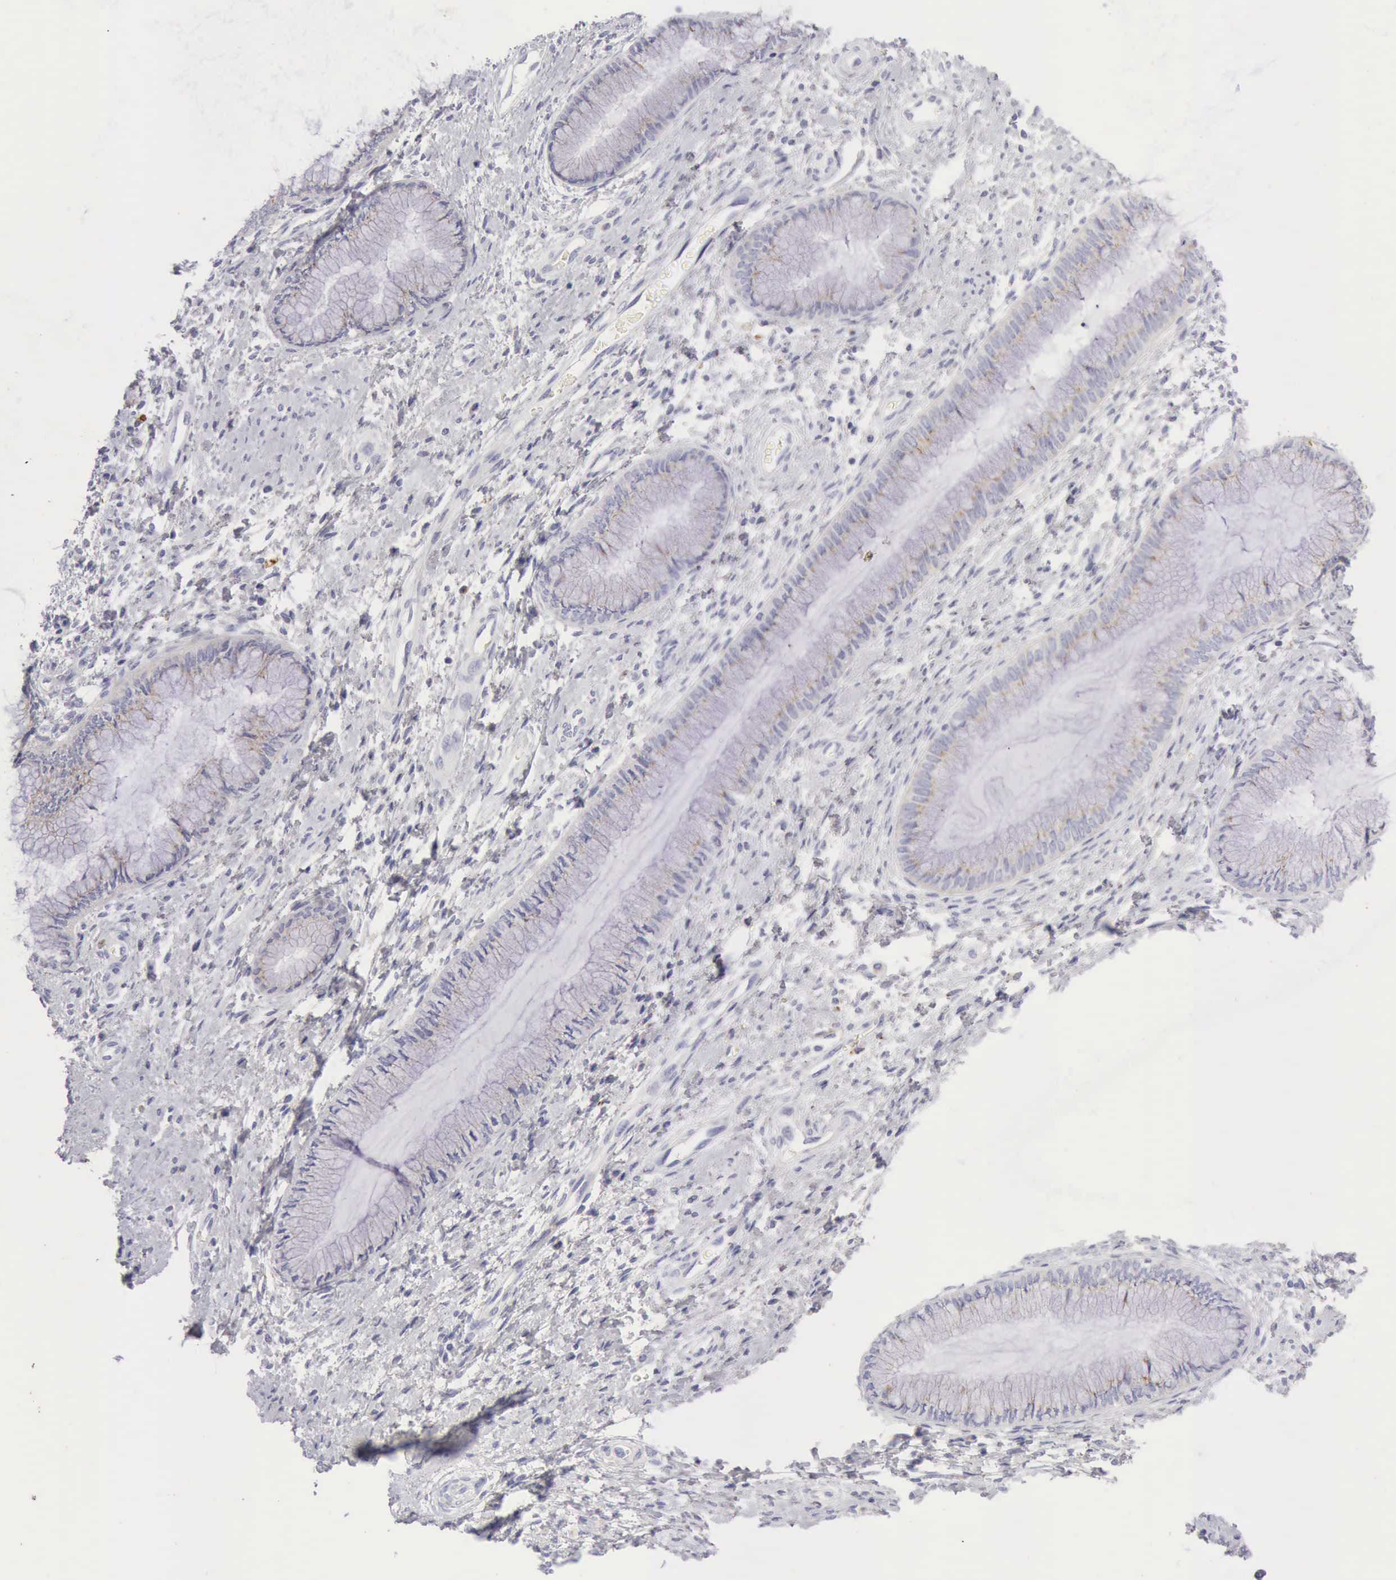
{"staining": {"intensity": "negative", "quantity": "none", "location": "none"}, "tissue": "cervix", "cell_type": "Glandular cells", "image_type": "normal", "snomed": [{"axis": "morphology", "description": "Normal tissue, NOS"}, {"axis": "topography", "description": "Cervix"}], "caption": "Glandular cells show no significant protein expression in unremarkable cervix.", "gene": "CTSS", "patient": {"sex": "female", "age": 27}}